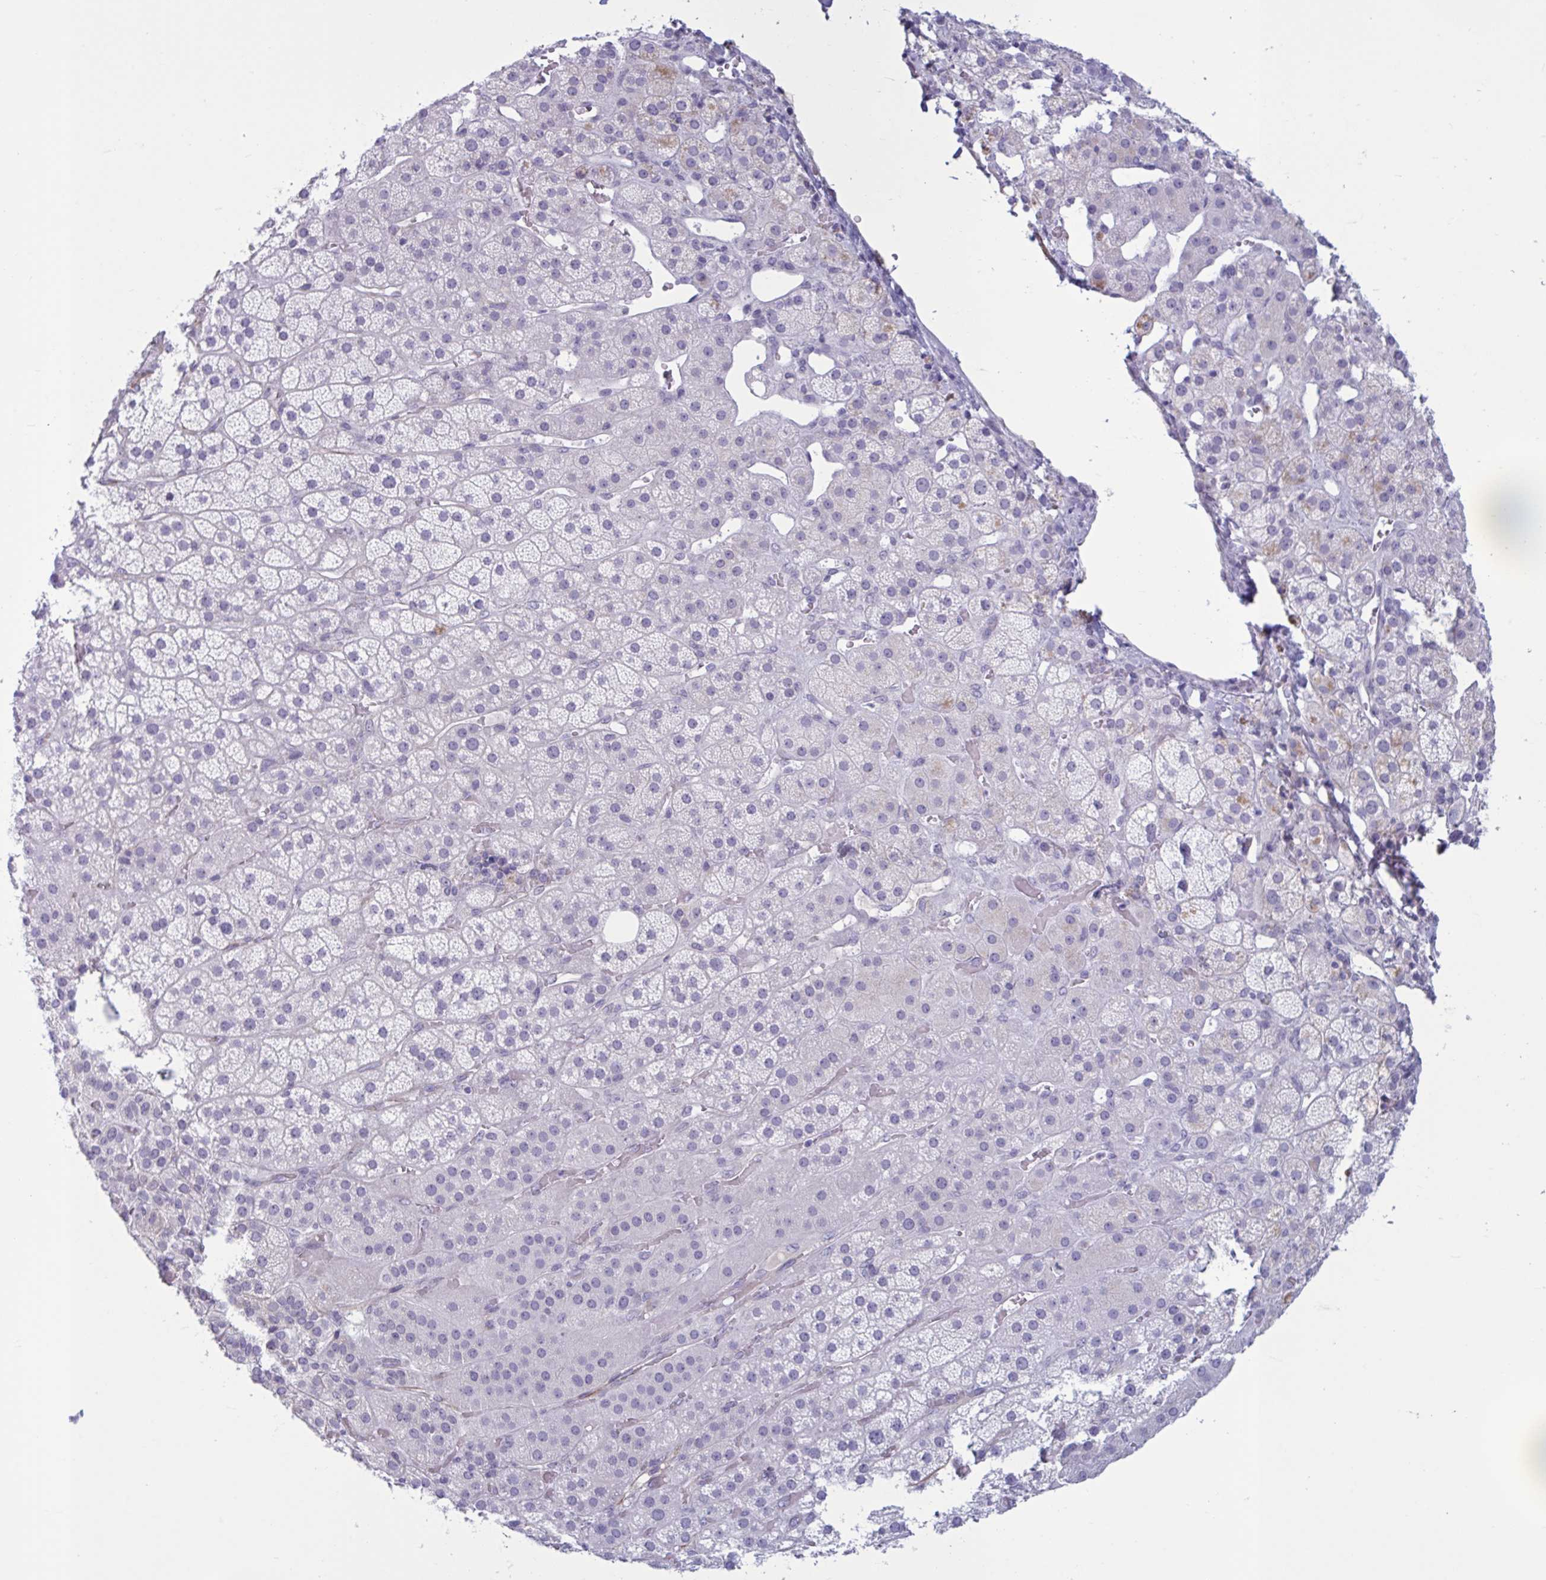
{"staining": {"intensity": "weak", "quantity": "<25%", "location": "cytoplasmic/membranous"}, "tissue": "adrenal gland", "cell_type": "Glandular cells", "image_type": "normal", "snomed": [{"axis": "morphology", "description": "Normal tissue, NOS"}, {"axis": "topography", "description": "Adrenal gland"}], "caption": "This is an immunohistochemistry (IHC) micrograph of normal human adrenal gland. There is no expression in glandular cells.", "gene": "OR1L3", "patient": {"sex": "male", "age": 57}}